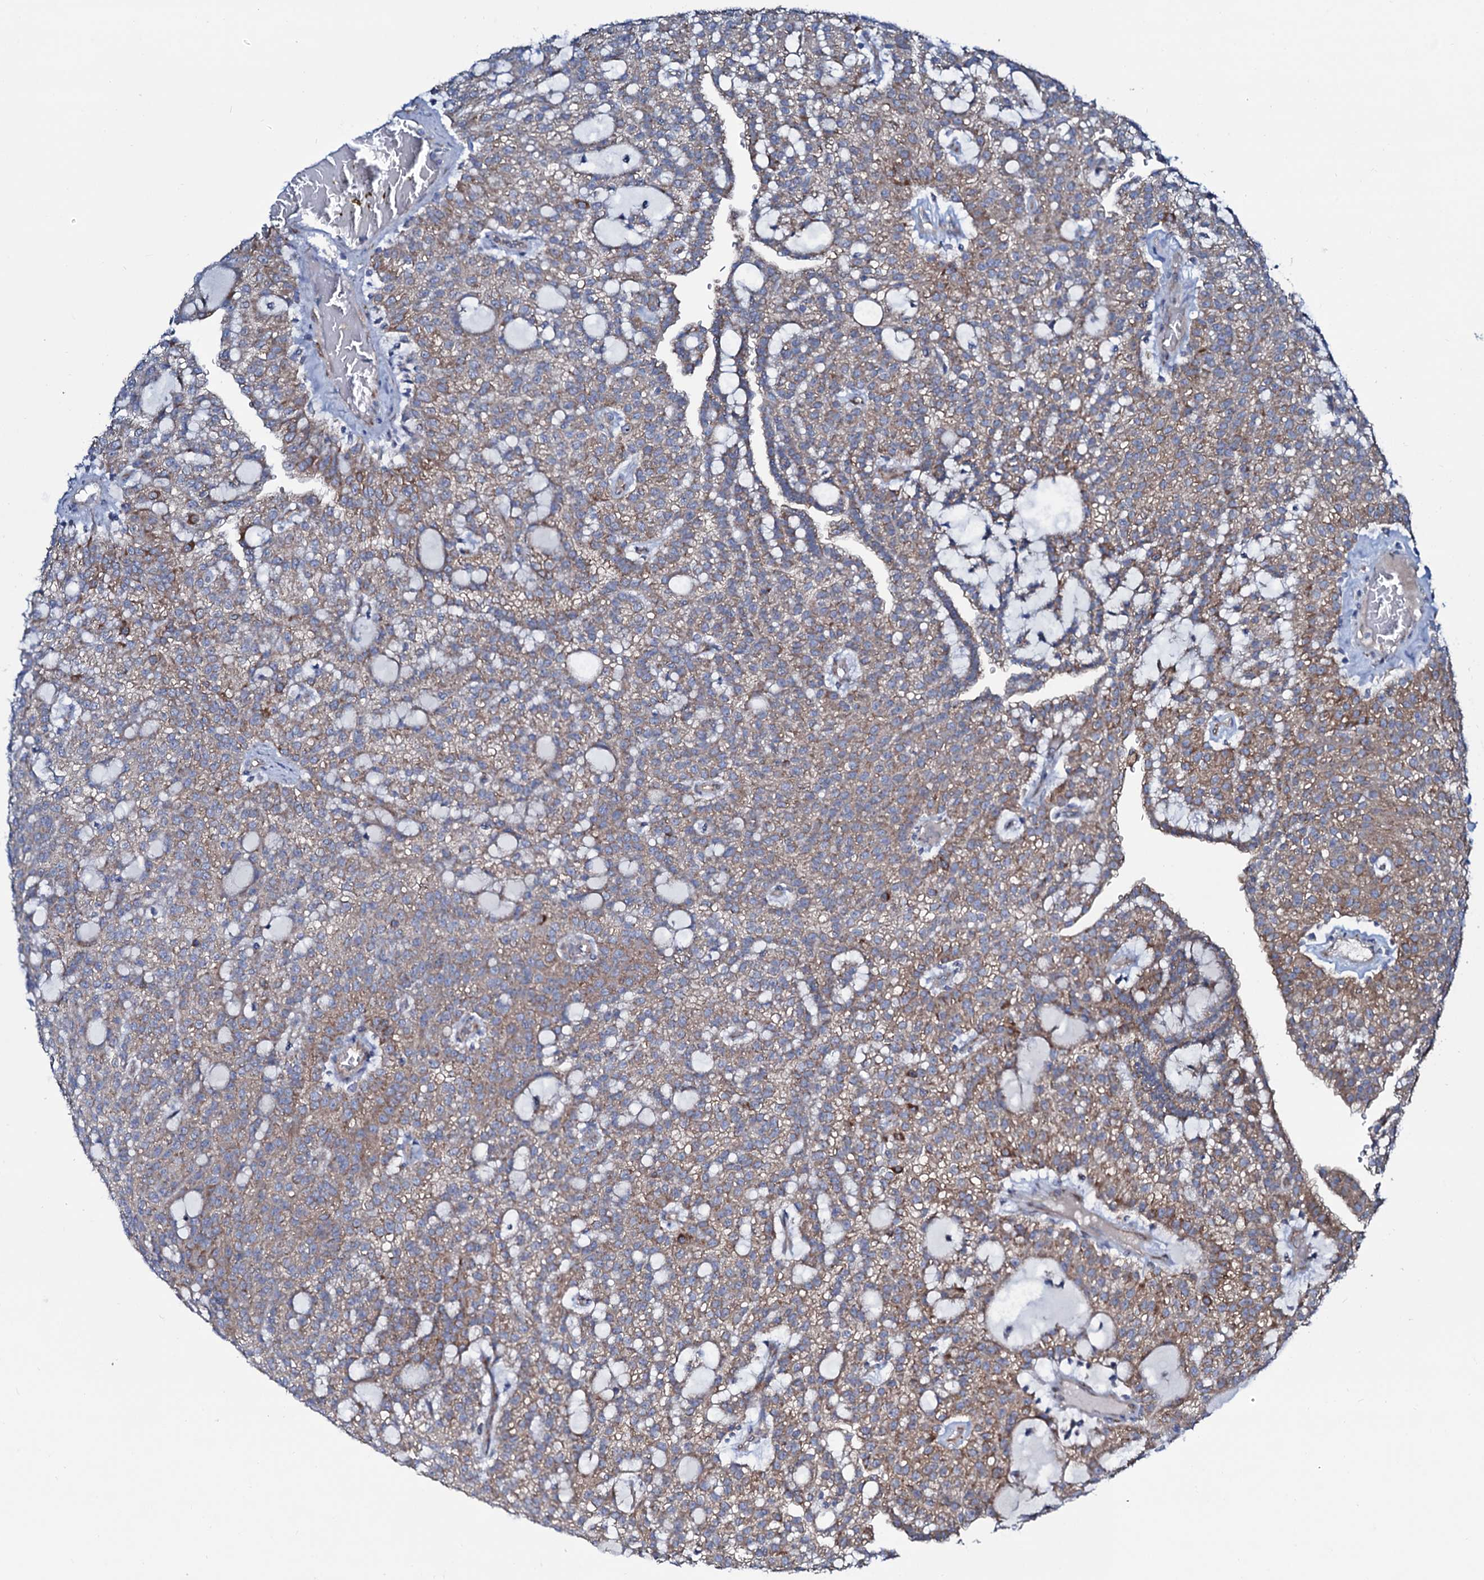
{"staining": {"intensity": "moderate", "quantity": ">75%", "location": "cytoplasmic/membranous"}, "tissue": "renal cancer", "cell_type": "Tumor cells", "image_type": "cancer", "snomed": [{"axis": "morphology", "description": "Adenocarcinoma, NOS"}, {"axis": "topography", "description": "Kidney"}], "caption": "Renal adenocarcinoma stained with DAB (3,3'-diaminobenzidine) immunohistochemistry (IHC) reveals medium levels of moderate cytoplasmic/membranous expression in approximately >75% of tumor cells.", "gene": "STARD13", "patient": {"sex": "male", "age": 63}}